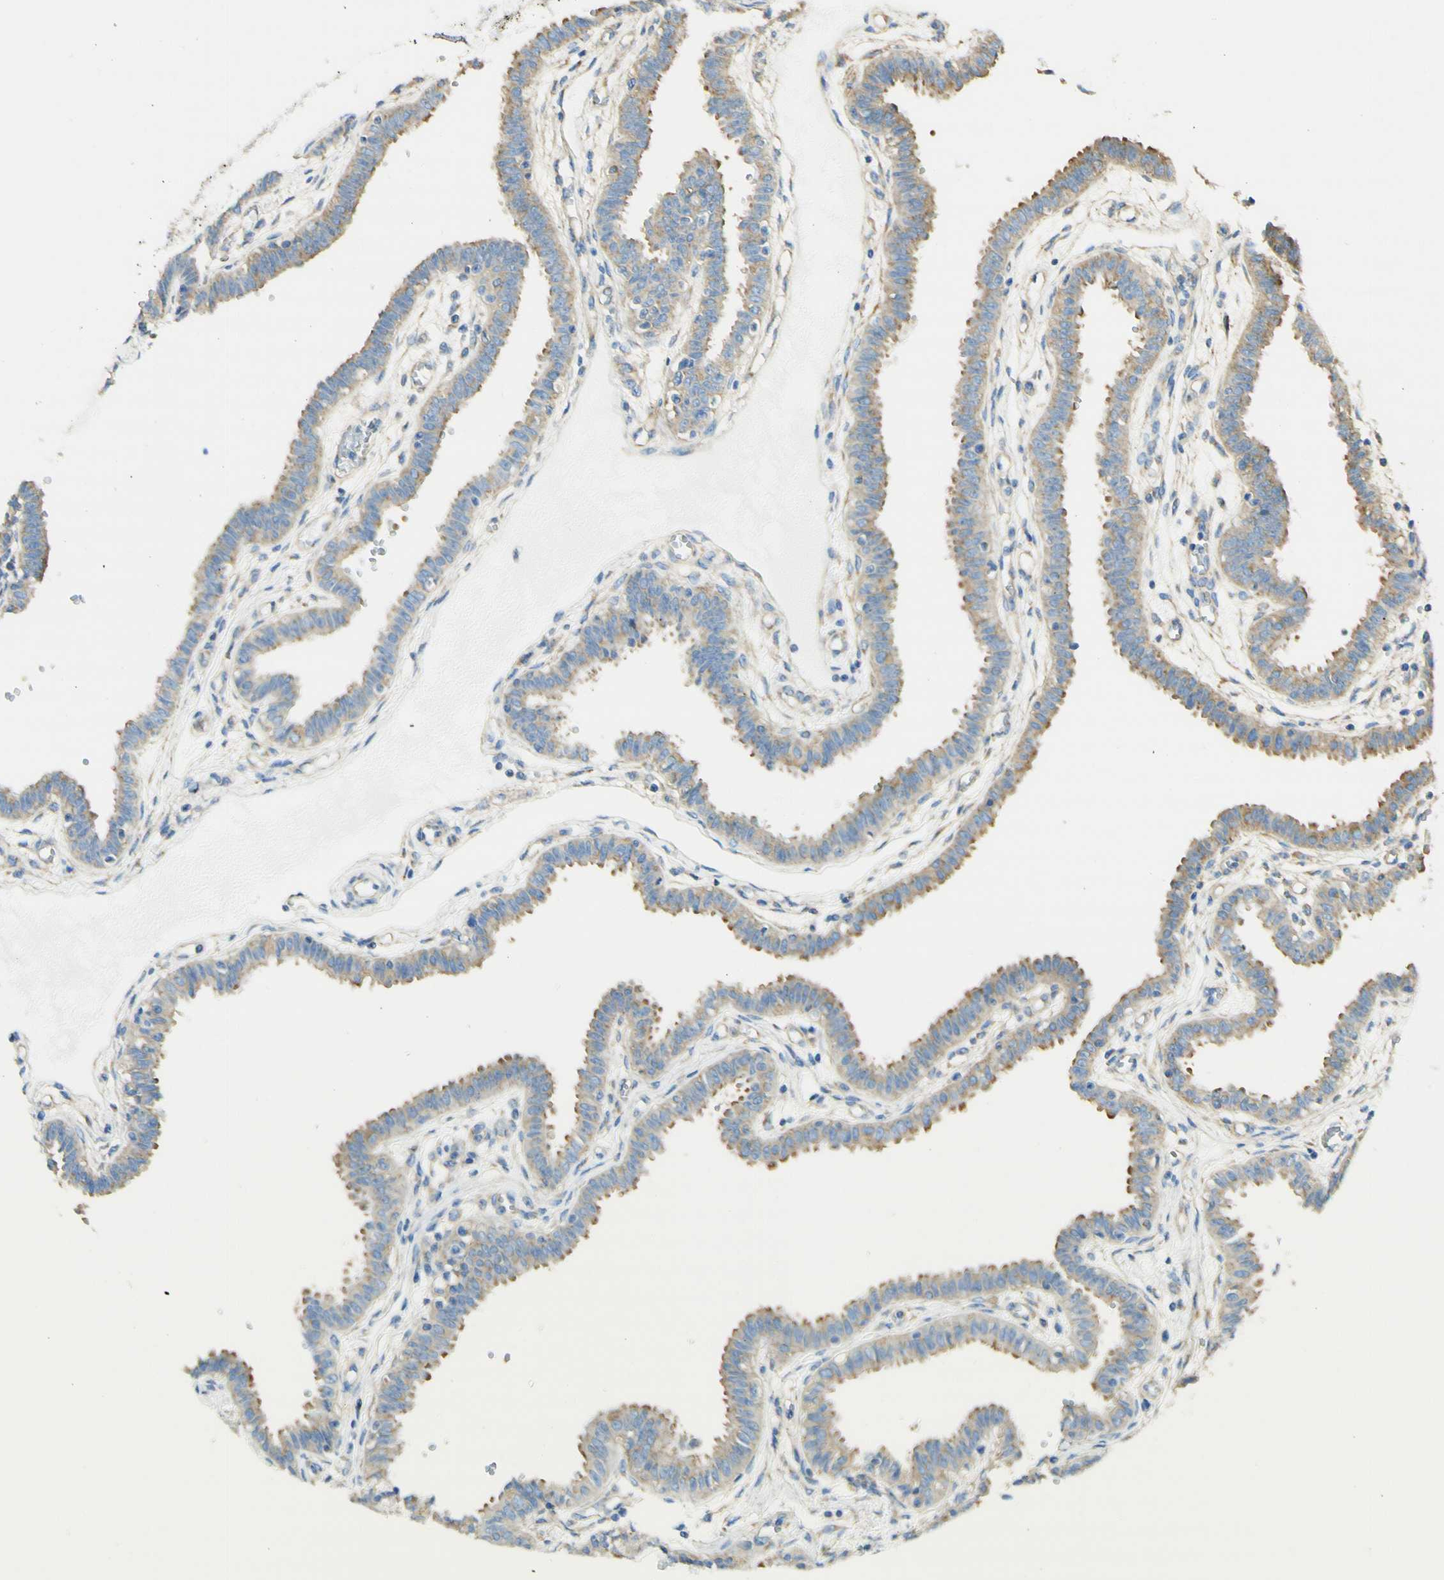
{"staining": {"intensity": "weak", "quantity": ">75%", "location": "cytoplasmic/membranous"}, "tissue": "fallopian tube", "cell_type": "Glandular cells", "image_type": "normal", "snomed": [{"axis": "morphology", "description": "Normal tissue, NOS"}, {"axis": "topography", "description": "Fallopian tube"}], "caption": "Protein staining demonstrates weak cytoplasmic/membranous positivity in approximately >75% of glandular cells in benign fallopian tube.", "gene": "CLTC", "patient": {"sex": "female", "age": 32}}